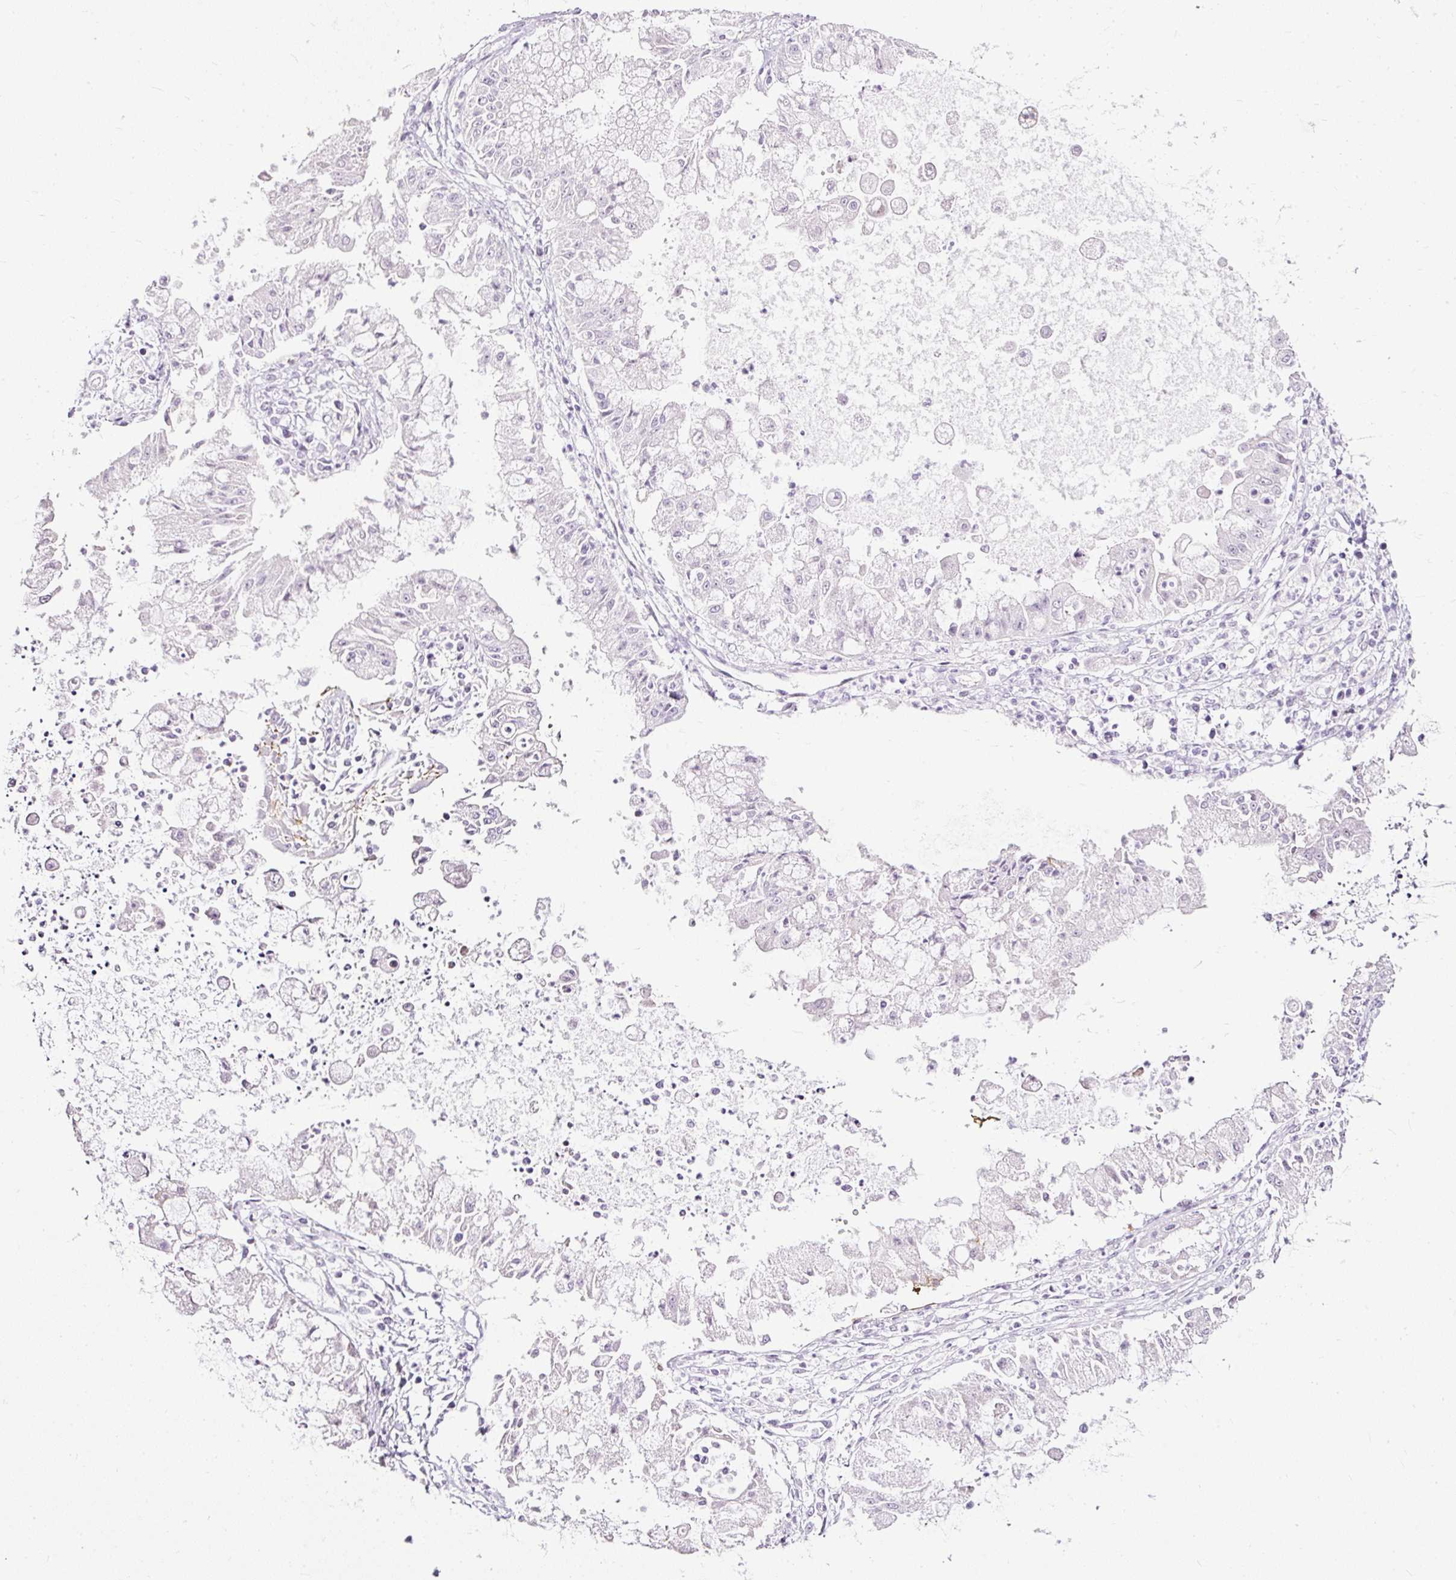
{"staining": {"intensity": "weak", "quantity": "<25%", "location": "nuclear"}, "tissue": "ovarian cancer", "cell_type": "Tumor cells", "image_type": "cancer", "snomed": [{"axis": "morphology", "description": "Cystadenocarcinoma, mucinous, NOS"}, {"axis": "topography", "description": "Ovary"}], "caption": "A photomicrograph of ovarian cancer (mucinous cystadenocarcinoma) stained for a protein exhibits no brown staining in tumor cells.", "gene": "PDE6B", "patient": {"sex": "female", "age": 70}}